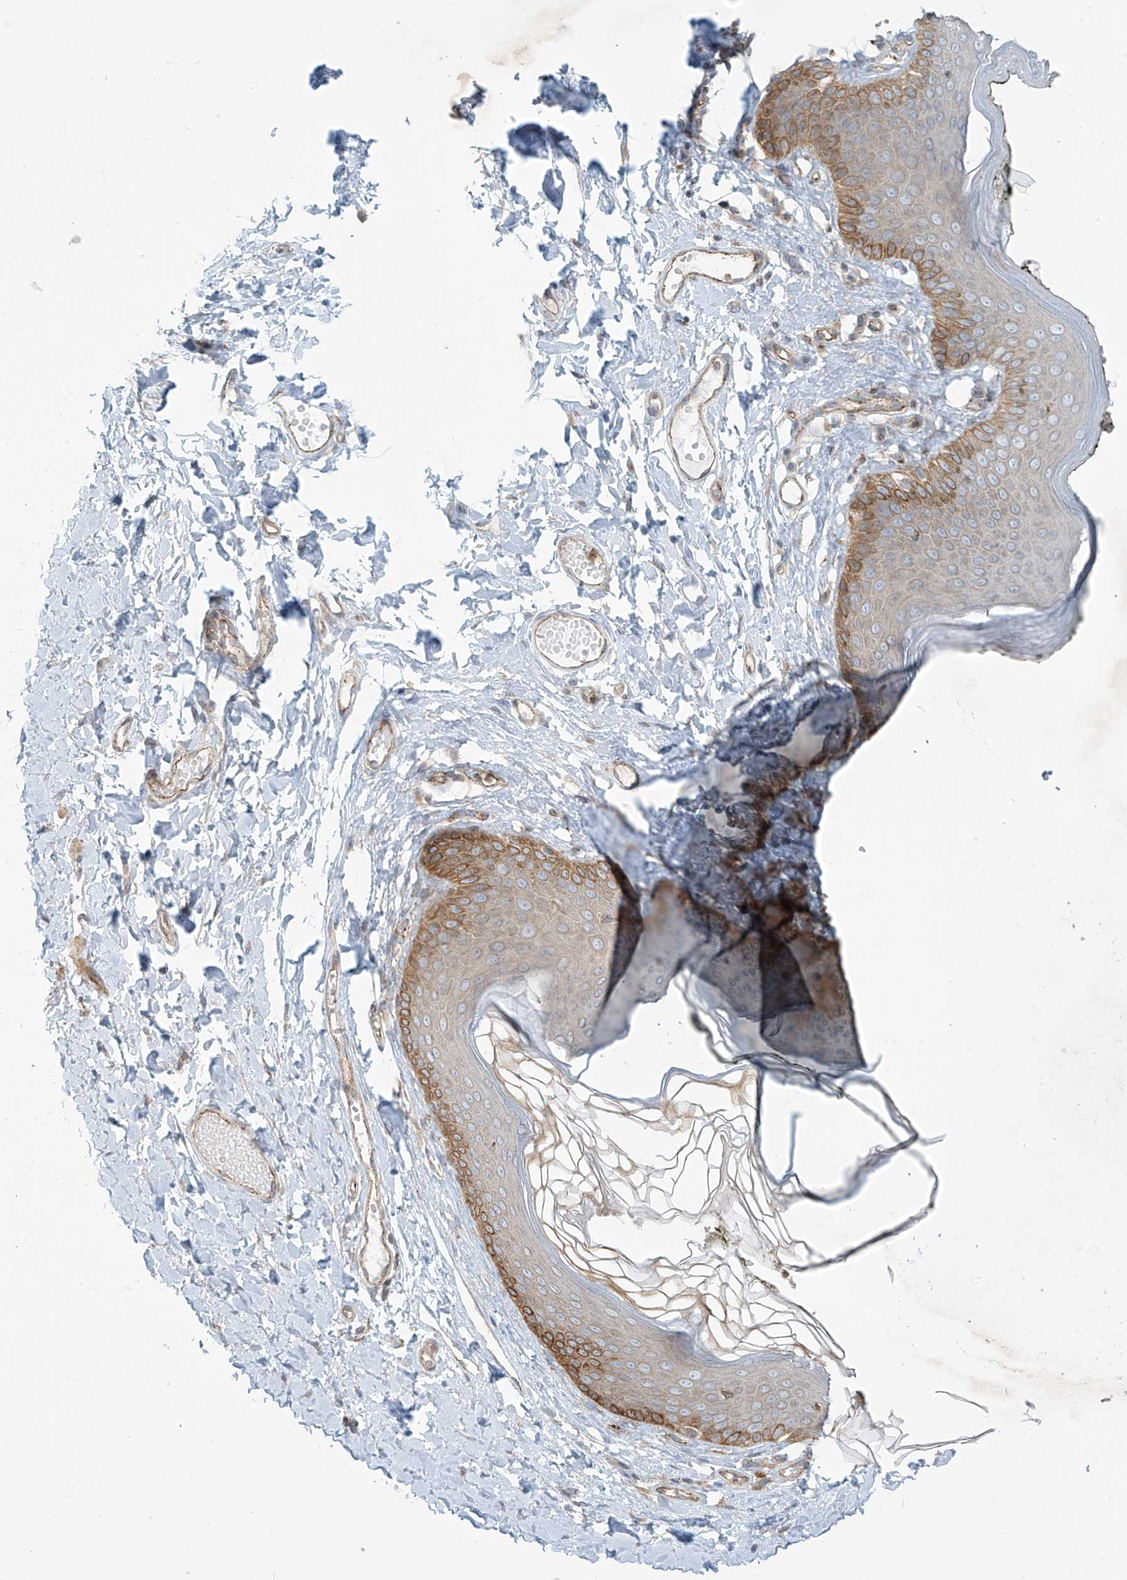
{"staining": {"intensity": "moderate", "quantity": "<25%", "location": "cytoplasmic/membranous"}, "tissue": "skin", "cell_type": "Epidermal cells", "image_type": "normal", "snomed": [{"axis": "morphology", "description": "Normal tissue, NOS"}, {"axis": "morphology", "description": "Inflammation, NOS"}, {"axis": "topography", "description": "Vulva"}], "caption": "Epidermal cells display moderate cytoplasmic/membranous staining in about <25% of cells in normal skin.", "gene": "LZTS3", "patient": {"sex": "female", "age": 84}}